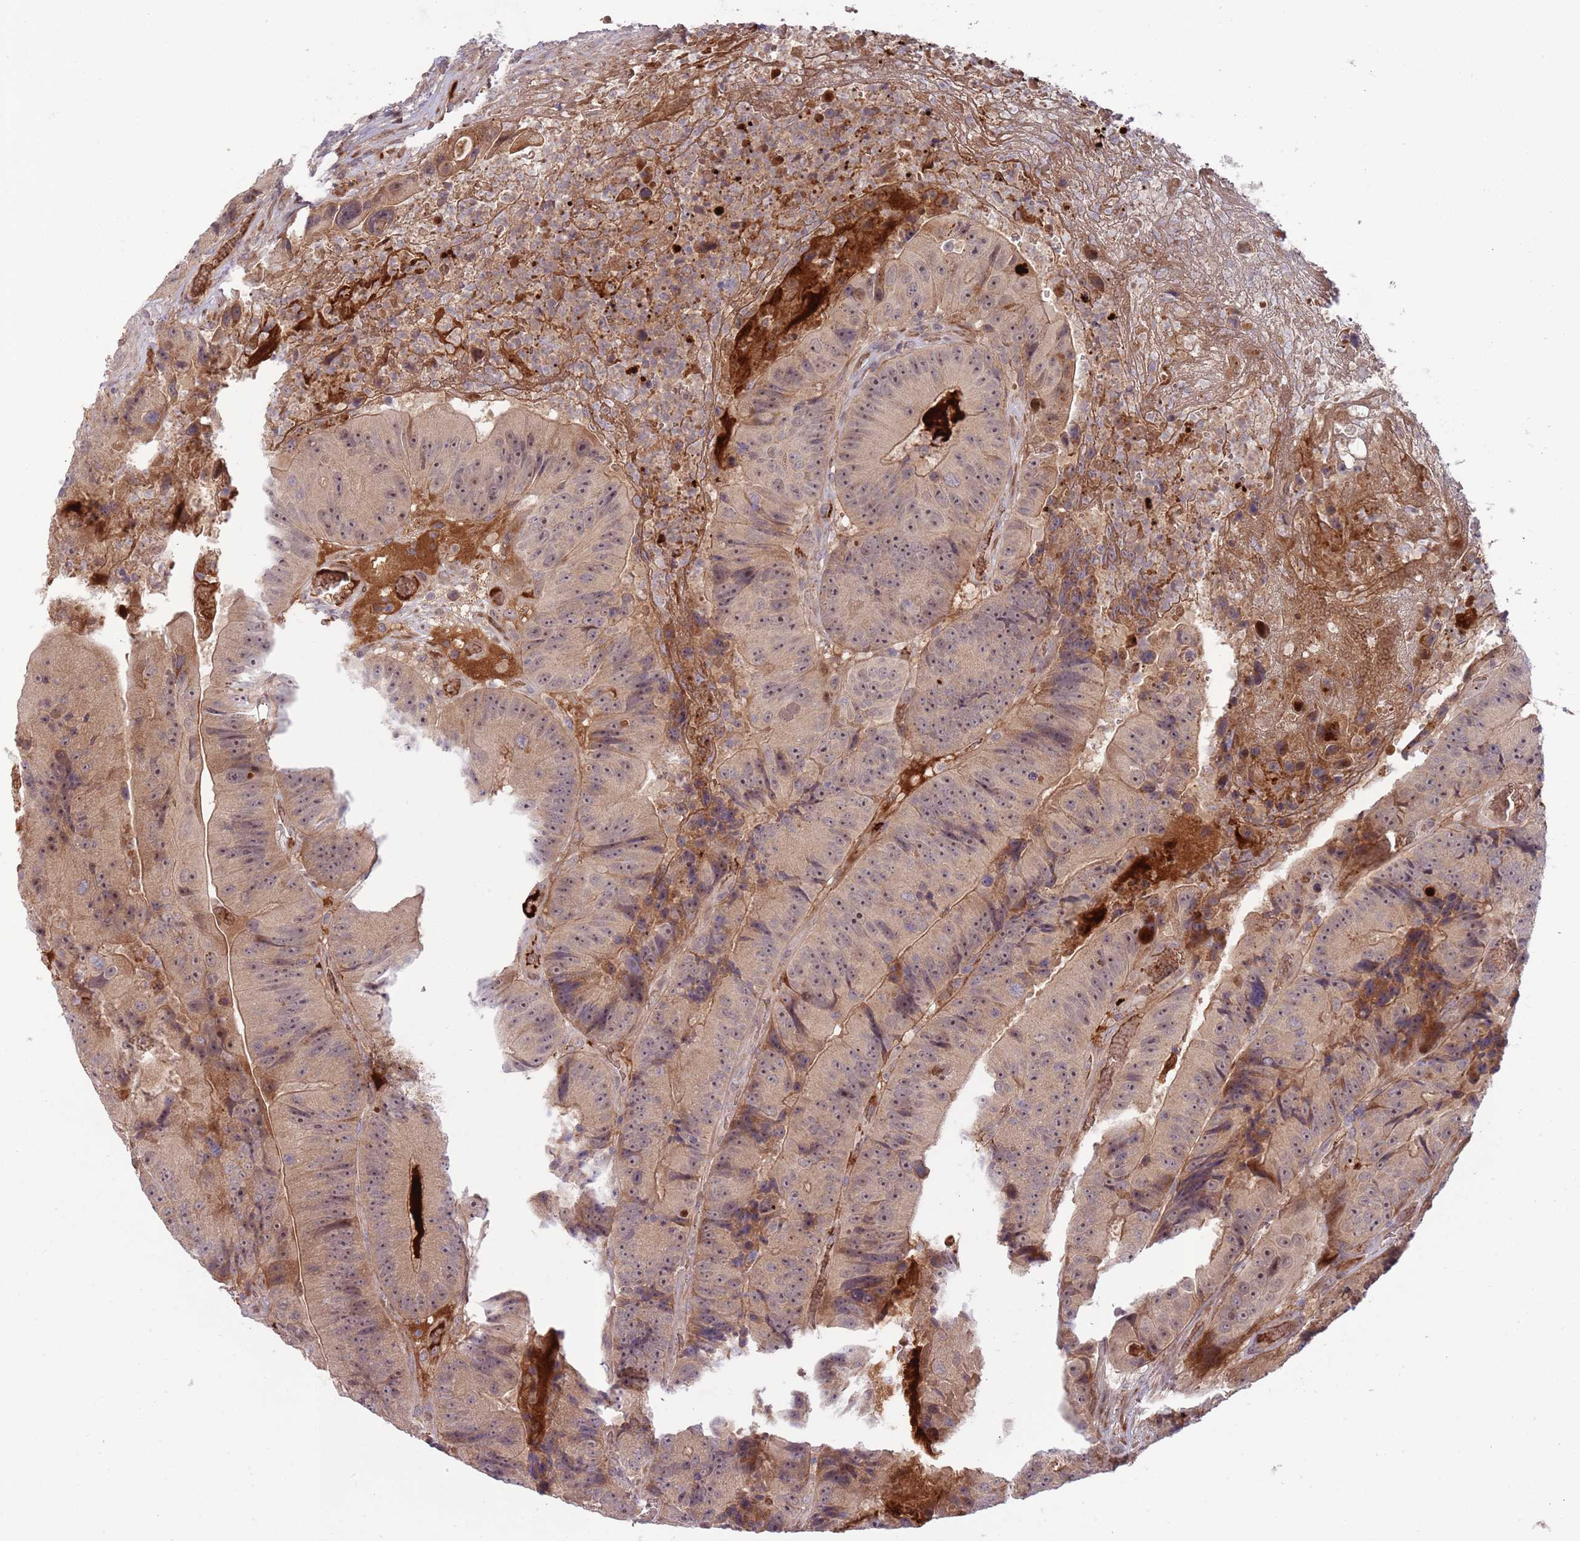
{"staining": {"intensity": "moderate", "quantity": "25%-75%", "location": "cytoplasmic/membranous,nuclear"}, "tissue": "colorectal cancer", "cell_type": "Tumor cells", "image_type": "cancer", "snomed": [{"axis": "morphology", "description": "Adenocarcinoma, NOS"}, {"axis": "topography", "description": "Colon"}], "caption": "Immunohistochemical staining of colorectal cancer (adenocarcinoma) shows medium levels of moderate cytoplasmic/membranous and nuclear staining in approximately 25%-75% of tumor cells.", "gene": "NT5DC4", "patient": {"sex": "female", "age": 86}}